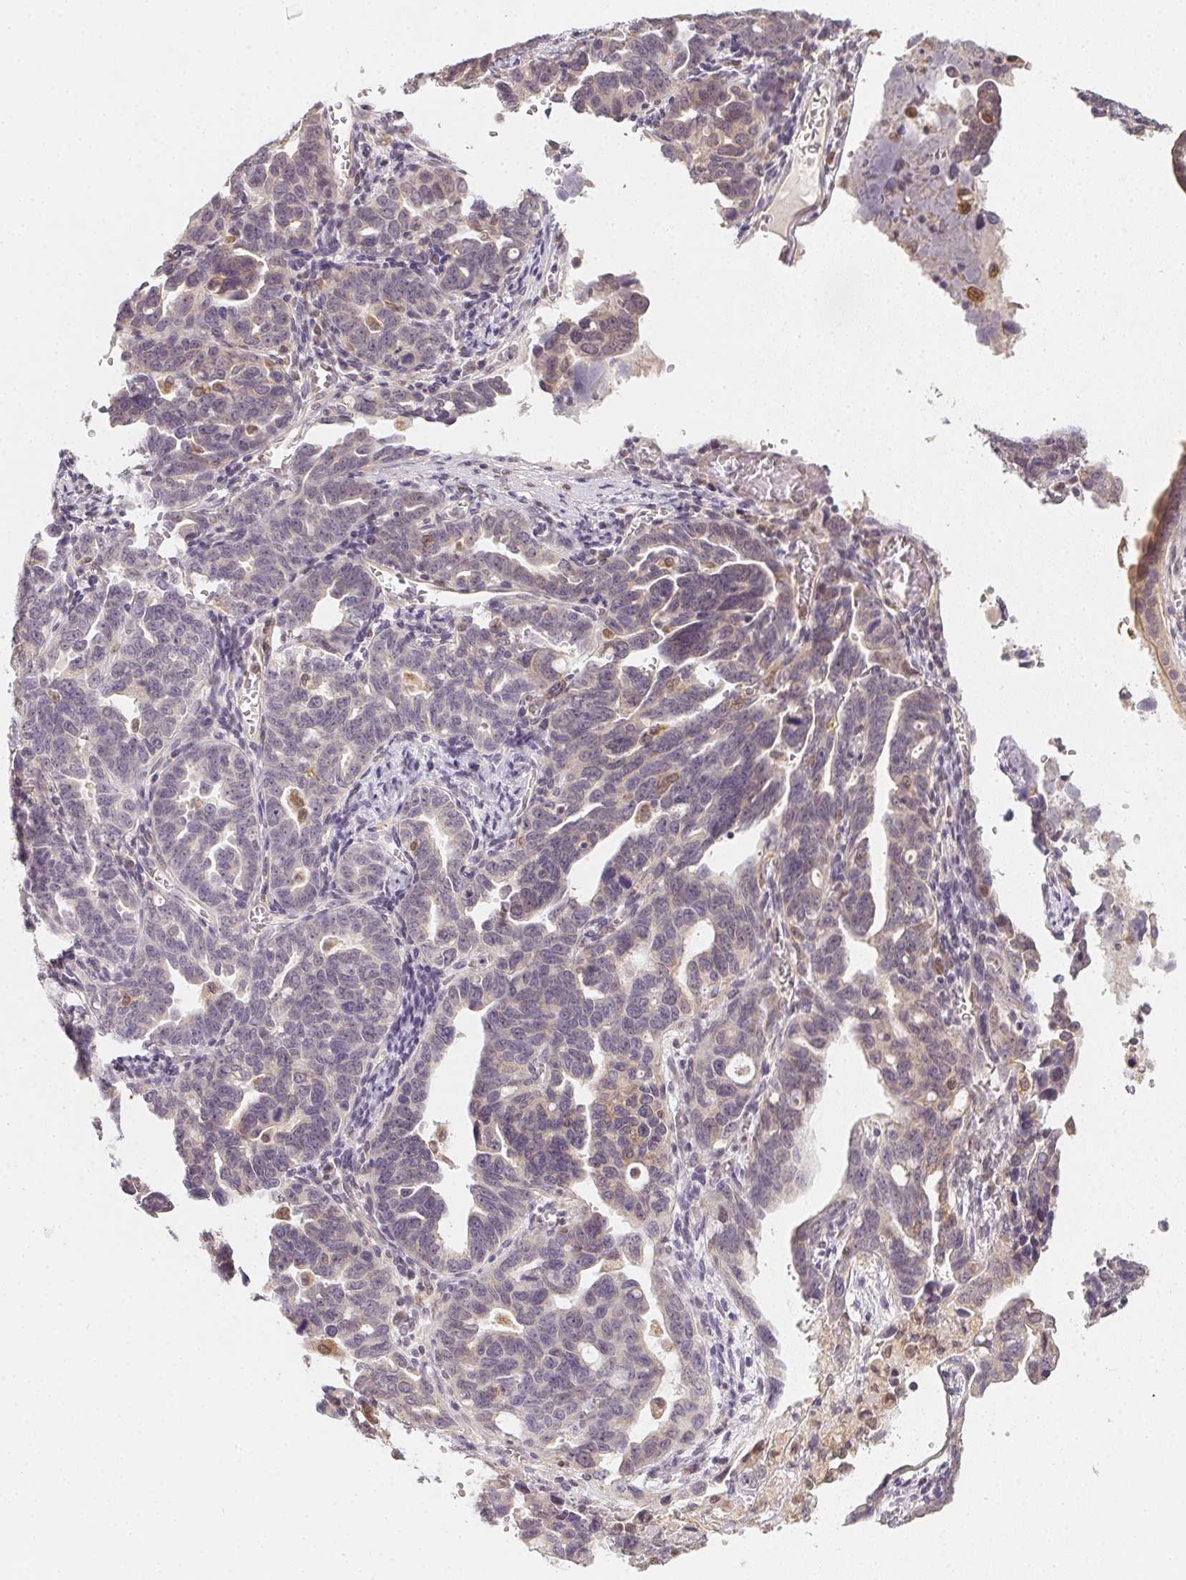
{"staining": {"intensity": "negative", "quantity": "none", "location": "none"}, "tissue": "ovarian cancer", "cell_type": "Tumor cells", "image_type": "cancer", "snomed": [{"axis": "morphology", "description": "Cystadenocarcinoma, serous, NOS"}, {"axis": "topography", "description": "Ovary"}], "caption": "The photomicrograph reveals no staining of tumor cells in ovarian serous cystadenocarcinoma. Brightfield microscopy of IHC stained with DAB (brown) and hematoxylin (blue), captured at high magnification.", "gene": "SOAT1", "patient": {"sex": "female", "age": 69}}